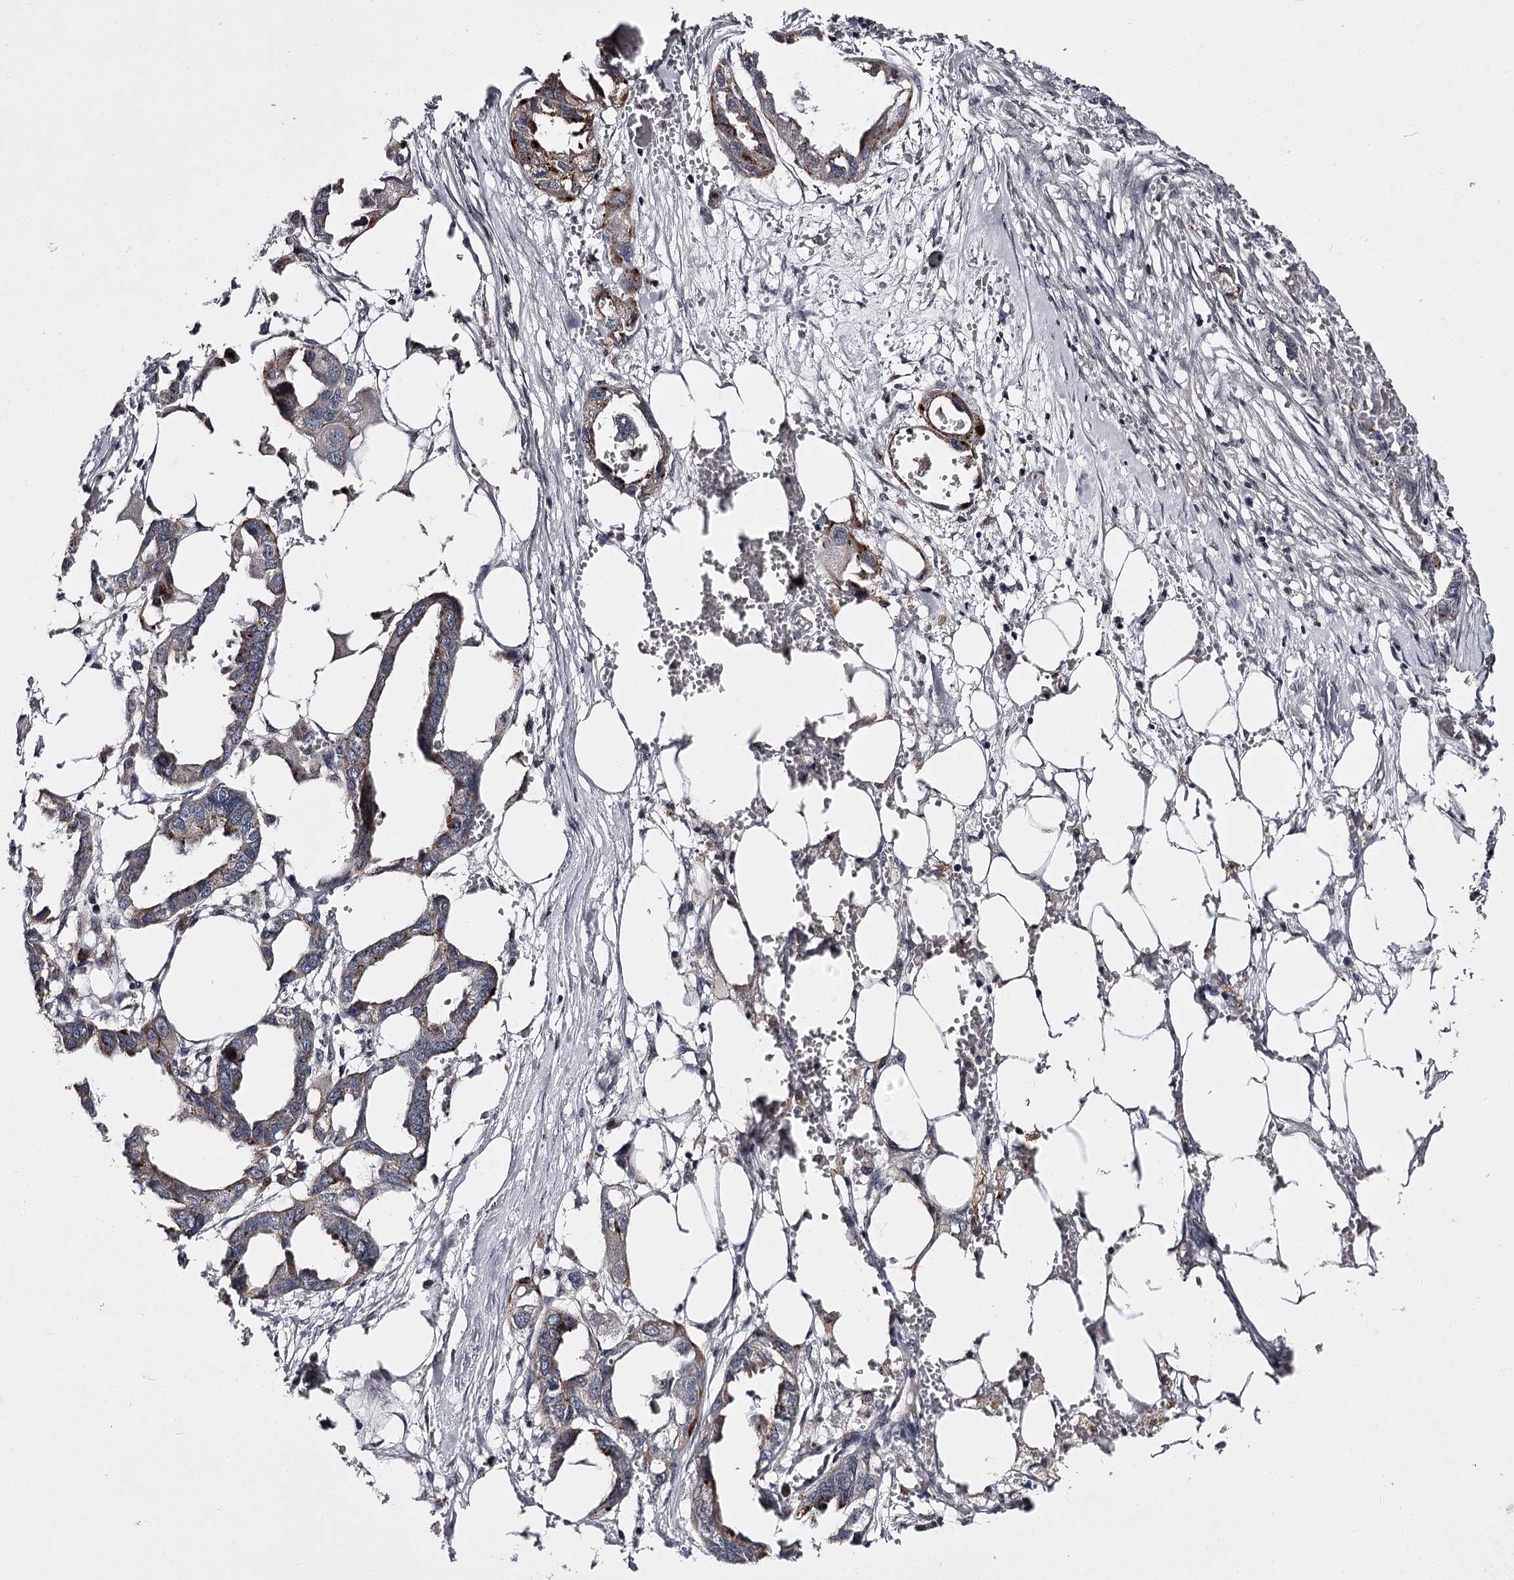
{"staining": {"intensity": "moderate", "quantity": "<25%", "location": "cytoplasmic/membranous"}, "tissue": "endometrial cancer", "cell_type": "Tumor cells", "image_type": "cancer", "snomed": [{"axis": "morphology", "description": "Adenocarcinoma, NOS"}, {"axis": "morphology", "description": "Adenocarcinoma, metastatic, NOS"}, {"axis": "topography", "description": "Adipose tissue"}, {"axis": "topography", "description": "Endometrium"}], "caption": "Endometrial cancer tissue displays moderate cytoplasmic/membranous staining in about <25% of tumor cells The protein of interest is stained brown, and the nuclei are stained in blue (DAB IHC with brightfield microscopy, high magnification).", "gene": "SLC32A1", "patient": {"sex": "female", "age": 67}}